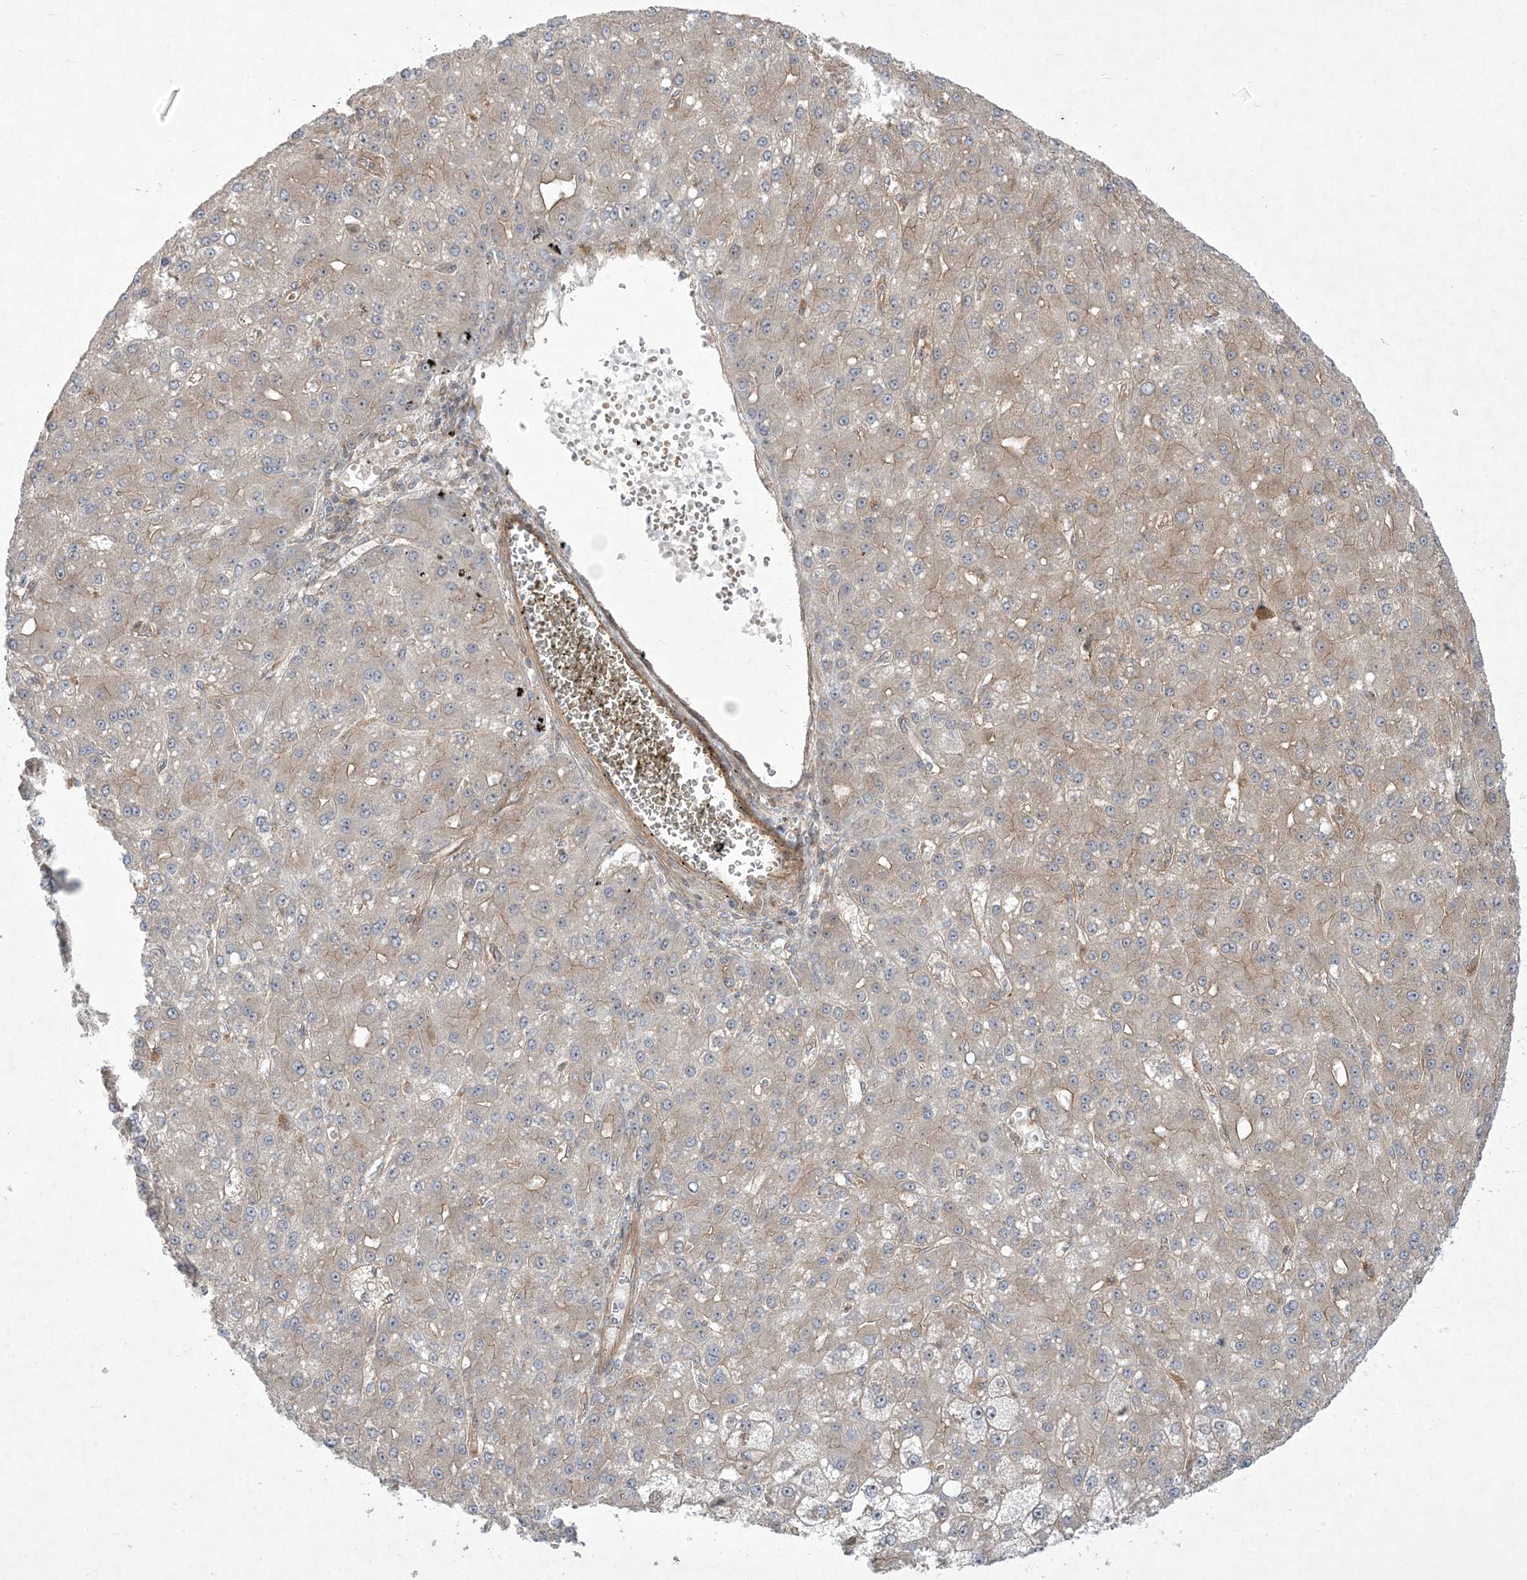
{"staining": {"intensity": "weak", "quantity": "25%-75%", "location": "cytoplasmic/membranous"}, "tissue": "liver cancer", "cell_type": "Tumor cells", "image_type": "cancer", "snomed": [{"axis": "morphology", "description": "Carcinoma, Hepatocellular, NOS"}, {"axis": "topography", "description": "Liver"}], "caption": "Weak cytoplasmic/membranous expression for a protein is present in approximately 25%-75% of tumor cells of liver cancer using IHC.", "gene": "SOGA3", "patient": {"sex": "male", "age": 67}}